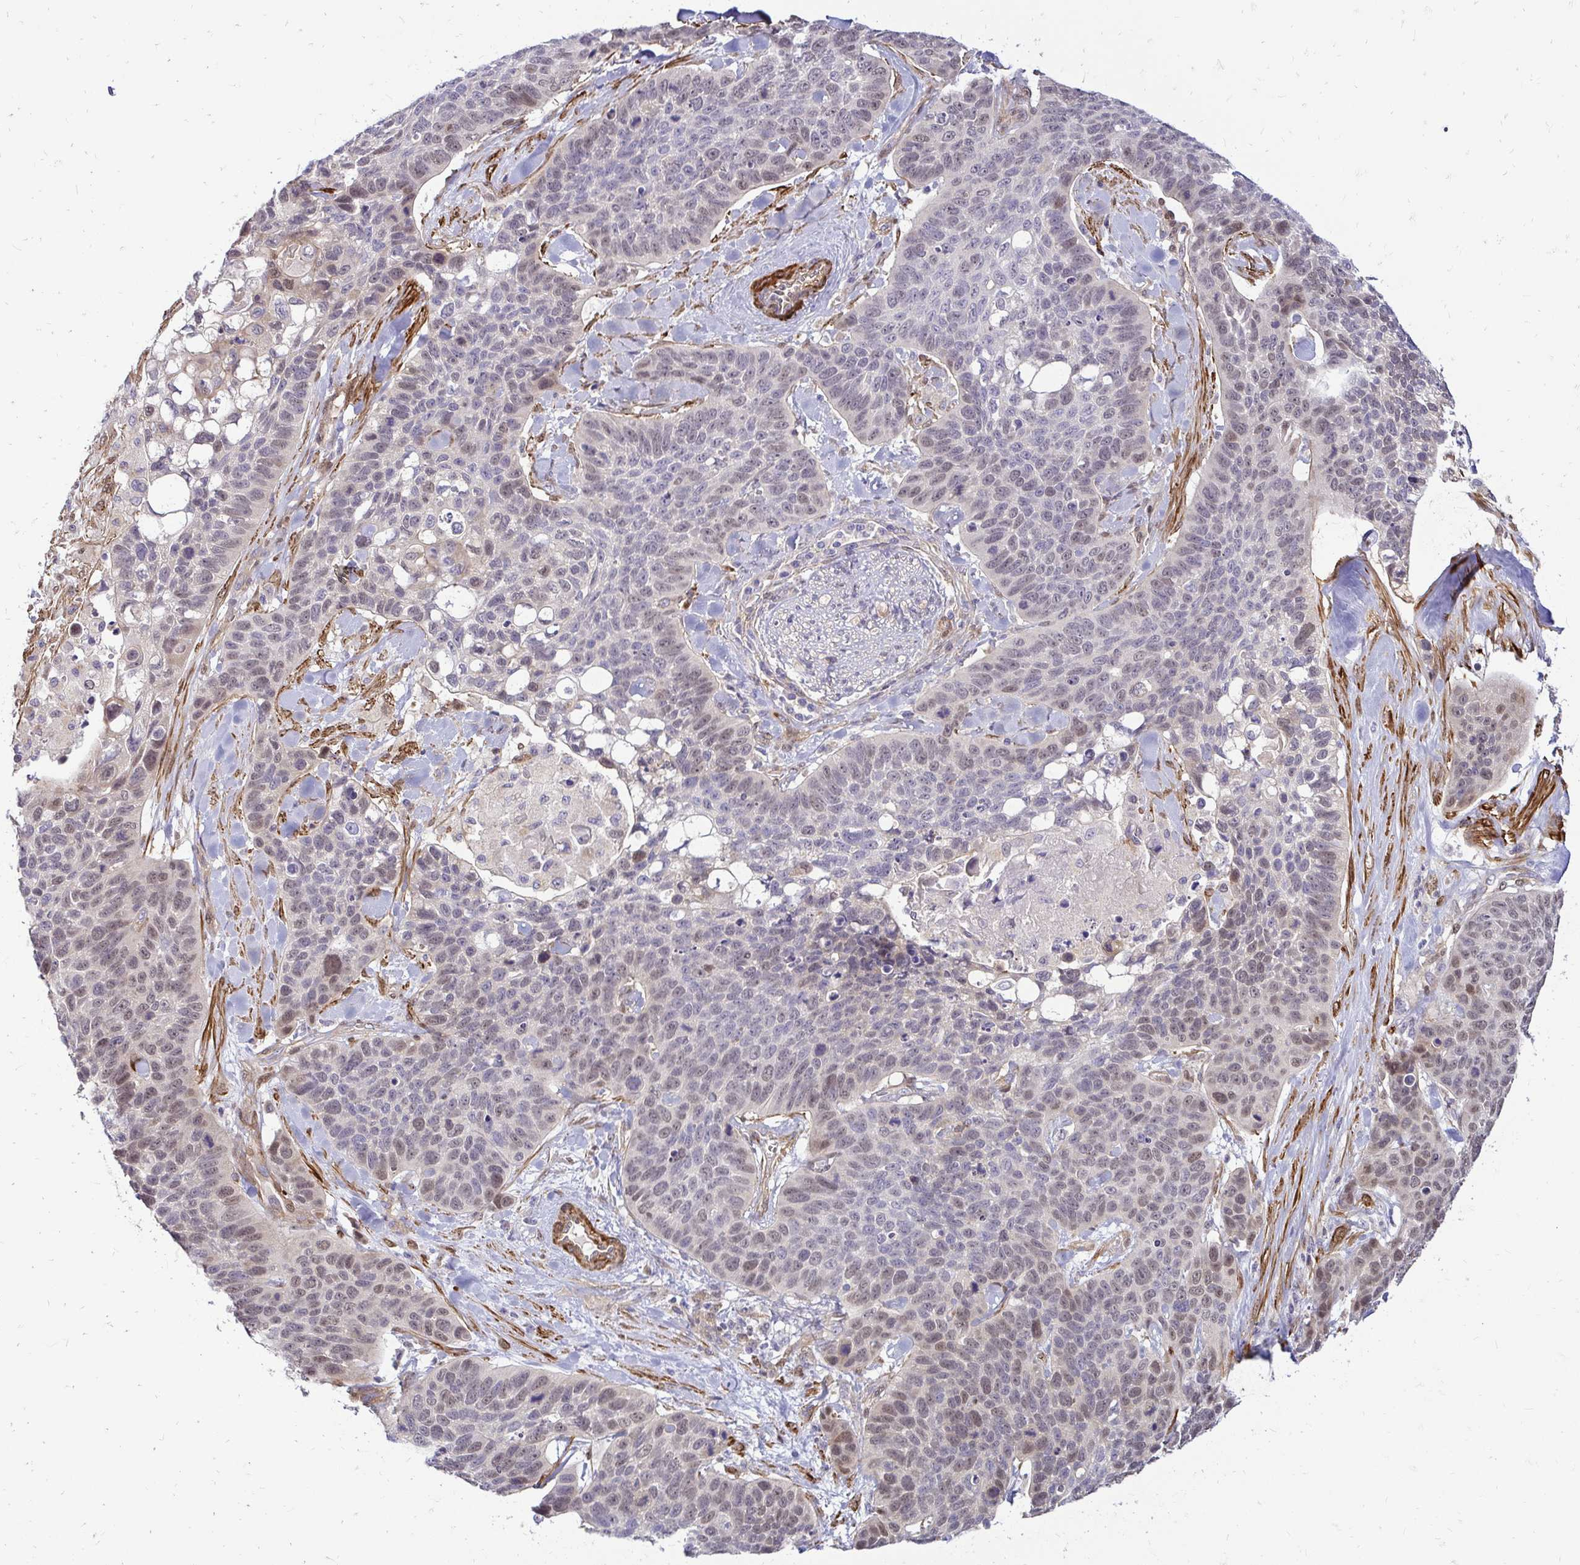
{"staining": {"intensity": "weak", "quantity": "25%-75%", "location": "nuclear"}, "tissue": "lung cancer", "cell_type": "Tumor cells", "image_type": "cancer", "snomed": [{"axis": "morphology", "description": "Squamous cell carcinoma, NOS"}, {"axis": "topography", "description": "Lung"}], "caption": "Lung squamous cell carcinoma tissue exhibits weak nuclear staining in approximately 25%-75% of tumor cells, visualized by immunohistochemistry.", "gene": "YAP1", "patient": {"sex": "male", "age": 62}}